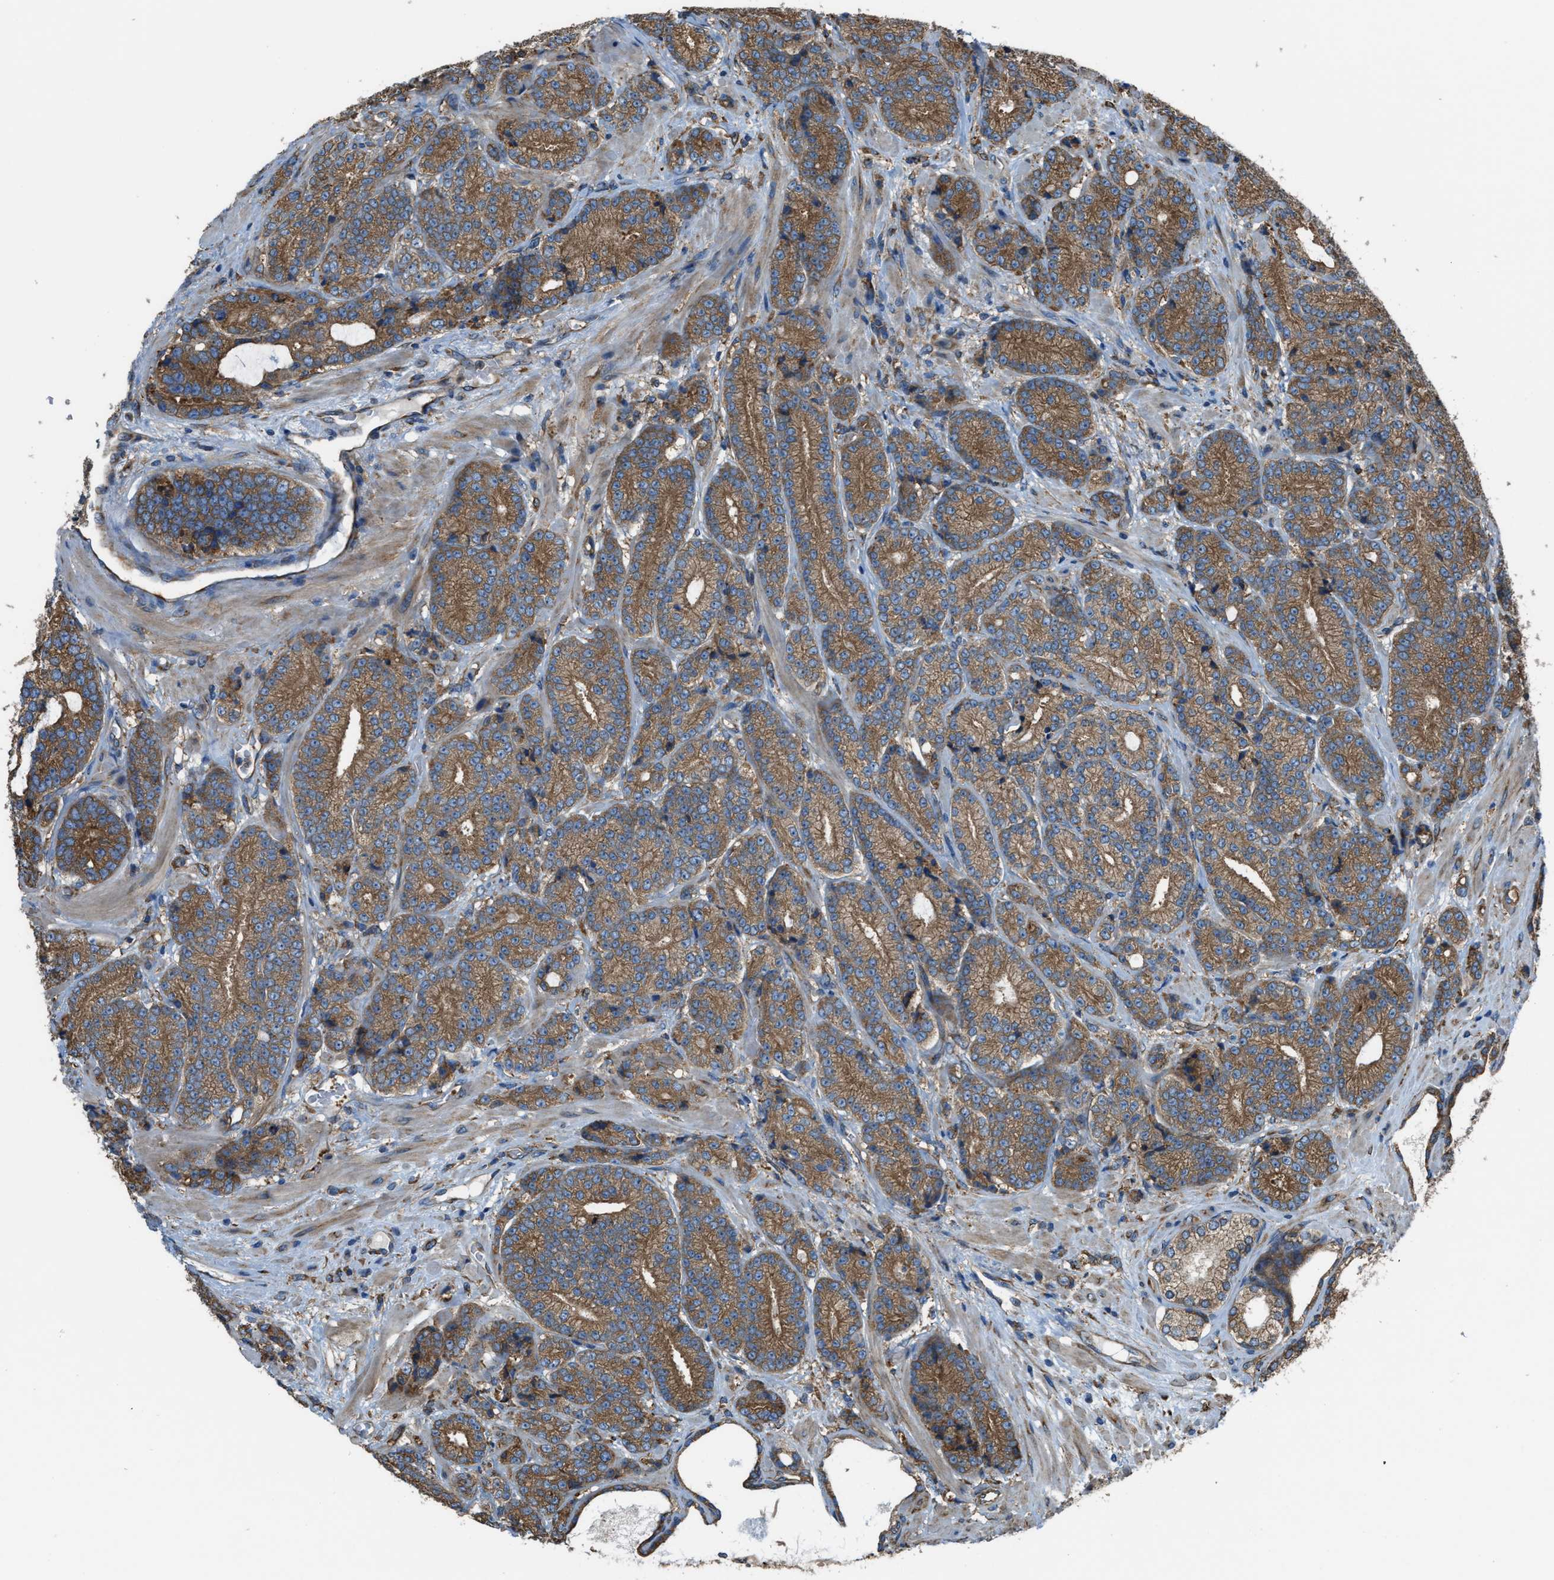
{"staining": {"intensity": "moderate", "quantity": ">75%", "location": "cytoplasmic/membranous"}, "tissue": "prostate cancer", "cell_type": "Tumor cells", "image_type": "cancer", "snomed": [{"axis": "morphology", "description": "Adenocarcinoma, High grade"}, {"axis": "topography", "description": "Prostate"}], "caption": "Immunohistochemical staining of prostate high-grade adenocarcinoma exhibits moderate cytoplasmic/membranous protein positivity in approximately >75% of tumor cells. The staining was performed using DAB (3,3'-diaminobenzidine) to visualize the protein expression in brown, while the nuclei were stained in blue with hematoxylin (Magnification: 20x).", "gene": "TRPC1", "patient": {"sex": "male", "age": 61}}